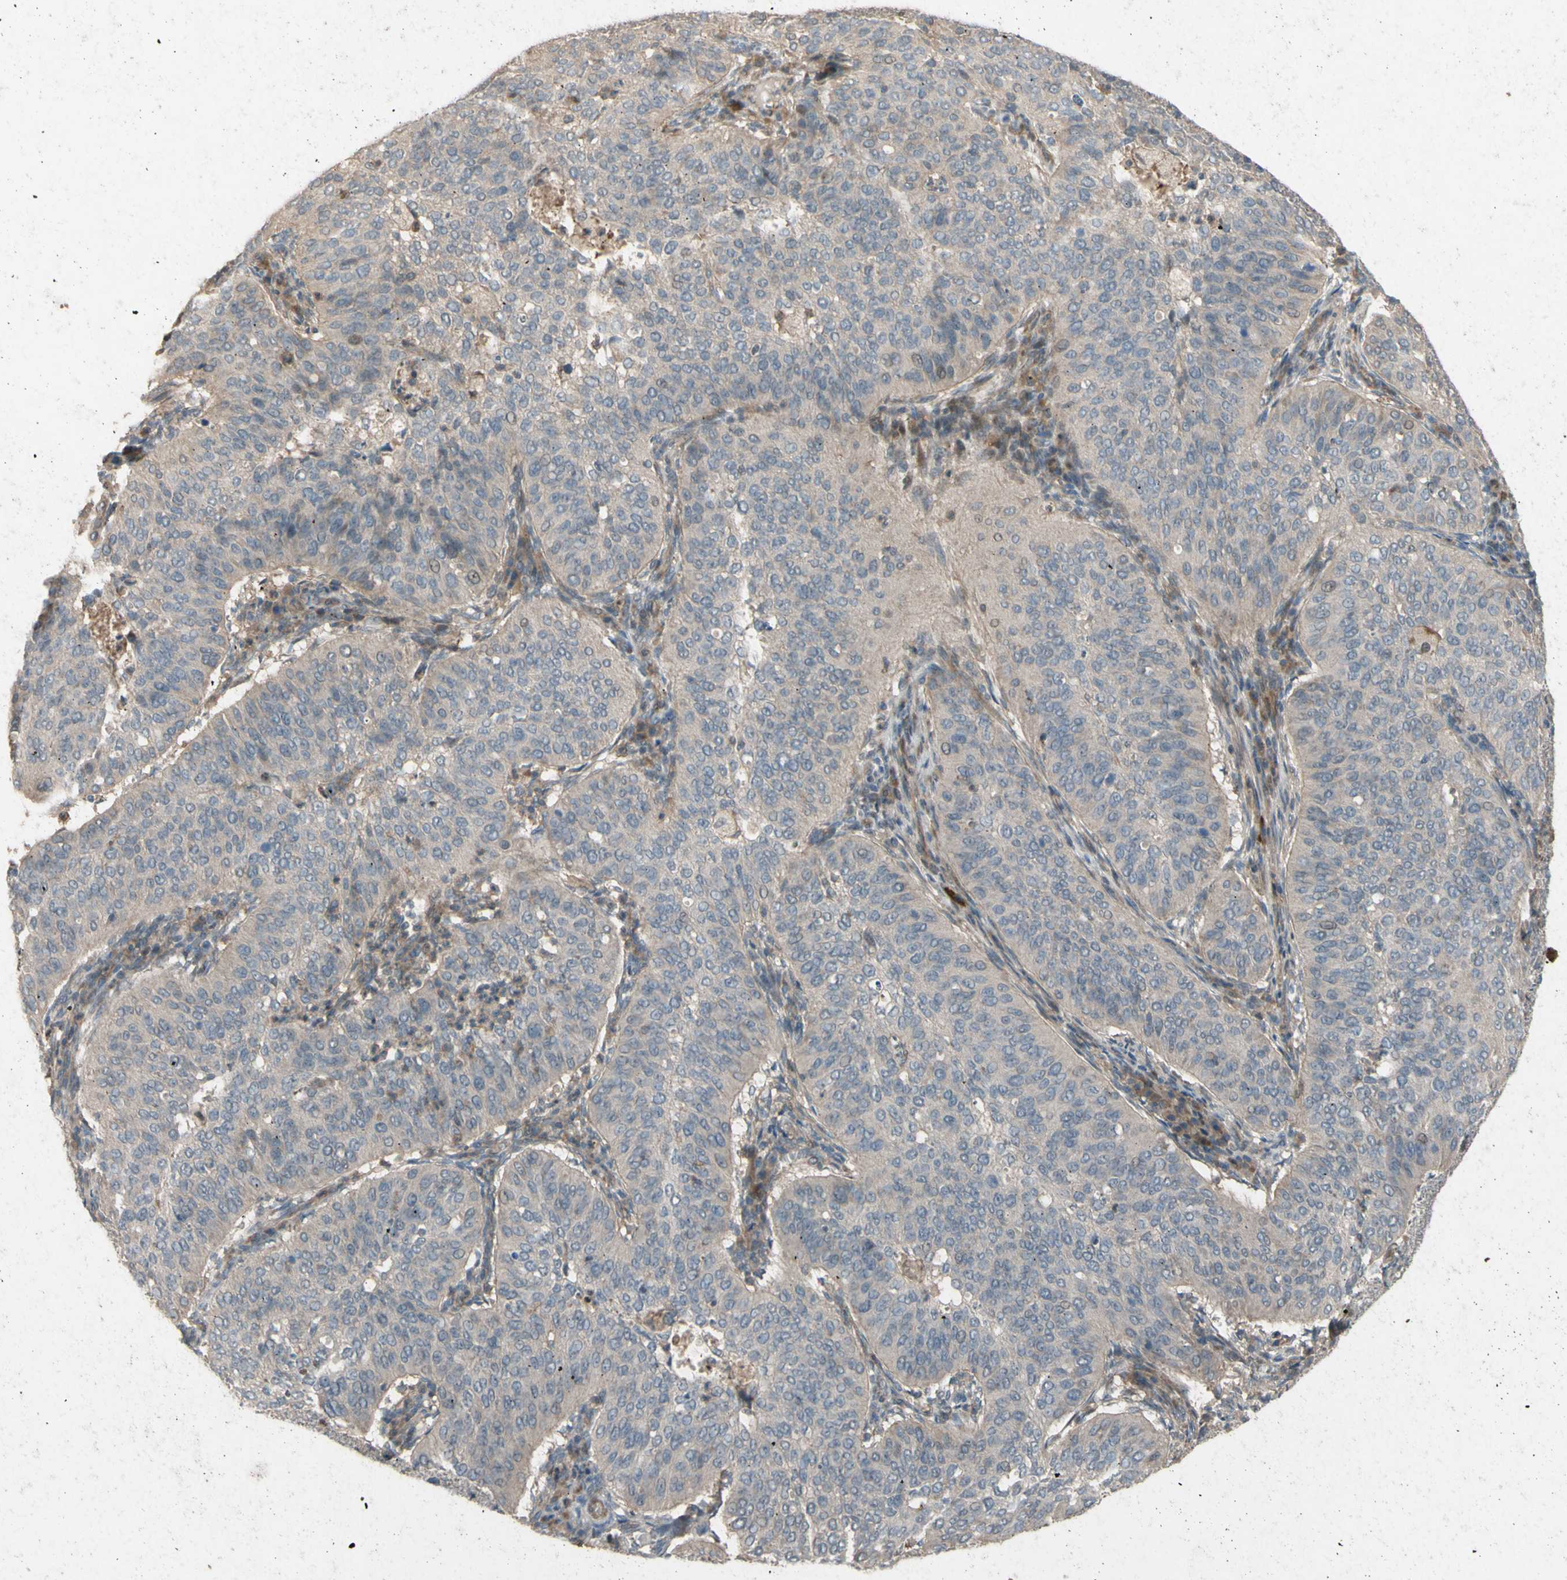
{"staining": {"intensity": "weak", "quantity": ">75%", "location": "cytoplasmic/membranous"}, "tissue": "cervical cancer", "cell_type": "Tumor cells", "image_type": "cancer", "snomed": [{"axis": "morphology", "description": "Normal tissue, NOS"}, {"axis": "morphology", "description": "Squamous cell carcinoma, NOS"}, {"axis": "topography", "description": "Cervix"}], "caption": "Protein staining of squamous cell carcinoma (cervical) tissue displays weak cytoplasmic/membranous positivity in about >75% of tumor cells.", "gene": "SHROOM4", "patient": {"sex": "female", "age": 39}}